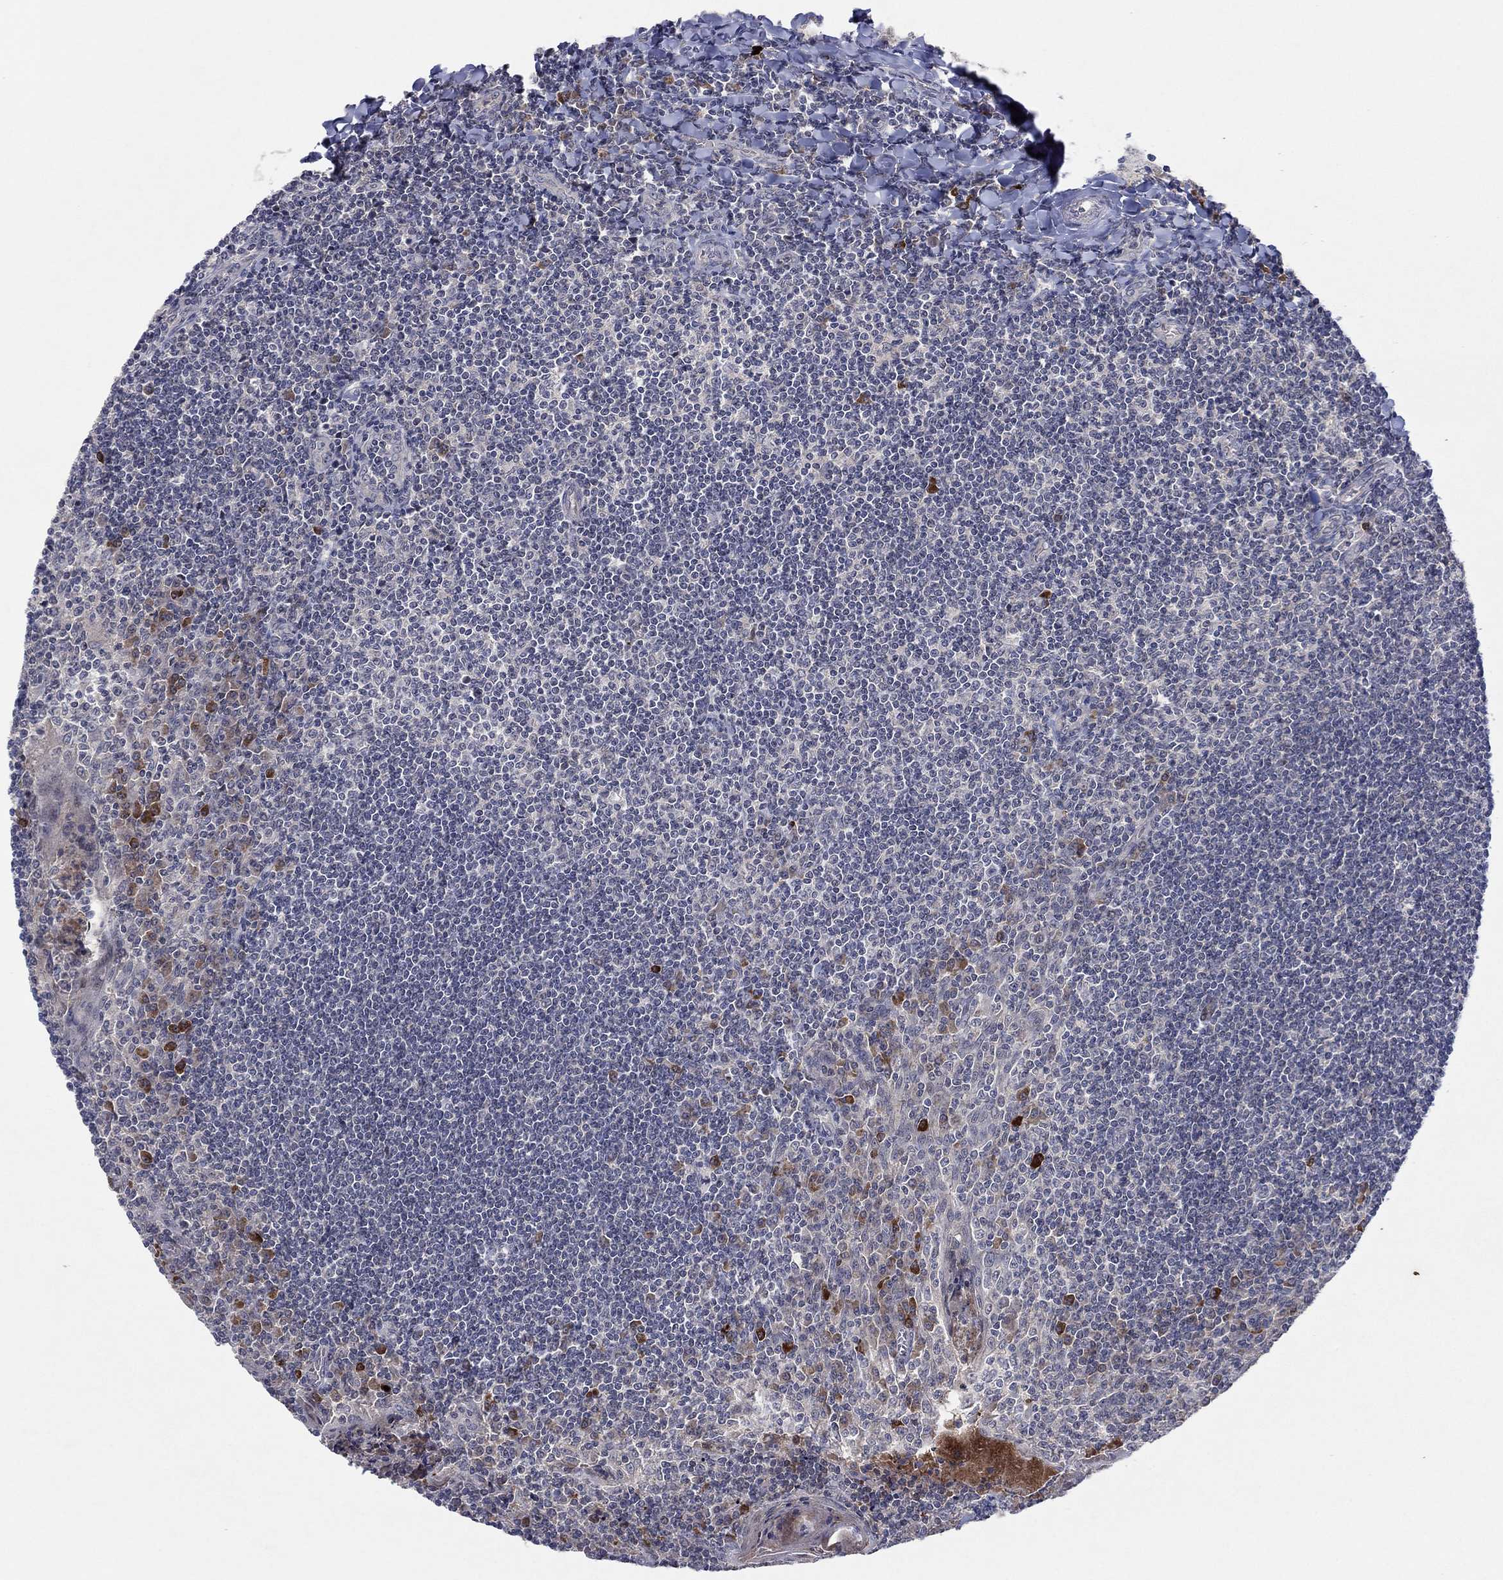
{"staining": {"intensity": "moderate", "quantity": "<25%", "location": "cytoplasmic/membranous"}, "tissue": "tonsil", "cell_type": "Germinal center cells", "image_type": "normal", "snomed": [{"axis": "morphology", "description": "Normal tissue, NOS"}, {"axis": "topography", "description": "Tonsil"}], "caption": "The micrograph displays a brown stain indicating the presence of a protein in the cytoplasmic/membranous of germinal center cells in tonsil. The protein of interest is shown in brown color, while the nuclei are stained blue.", "gene": "IL4", "patient": {"sex": "female", "age": 12}}